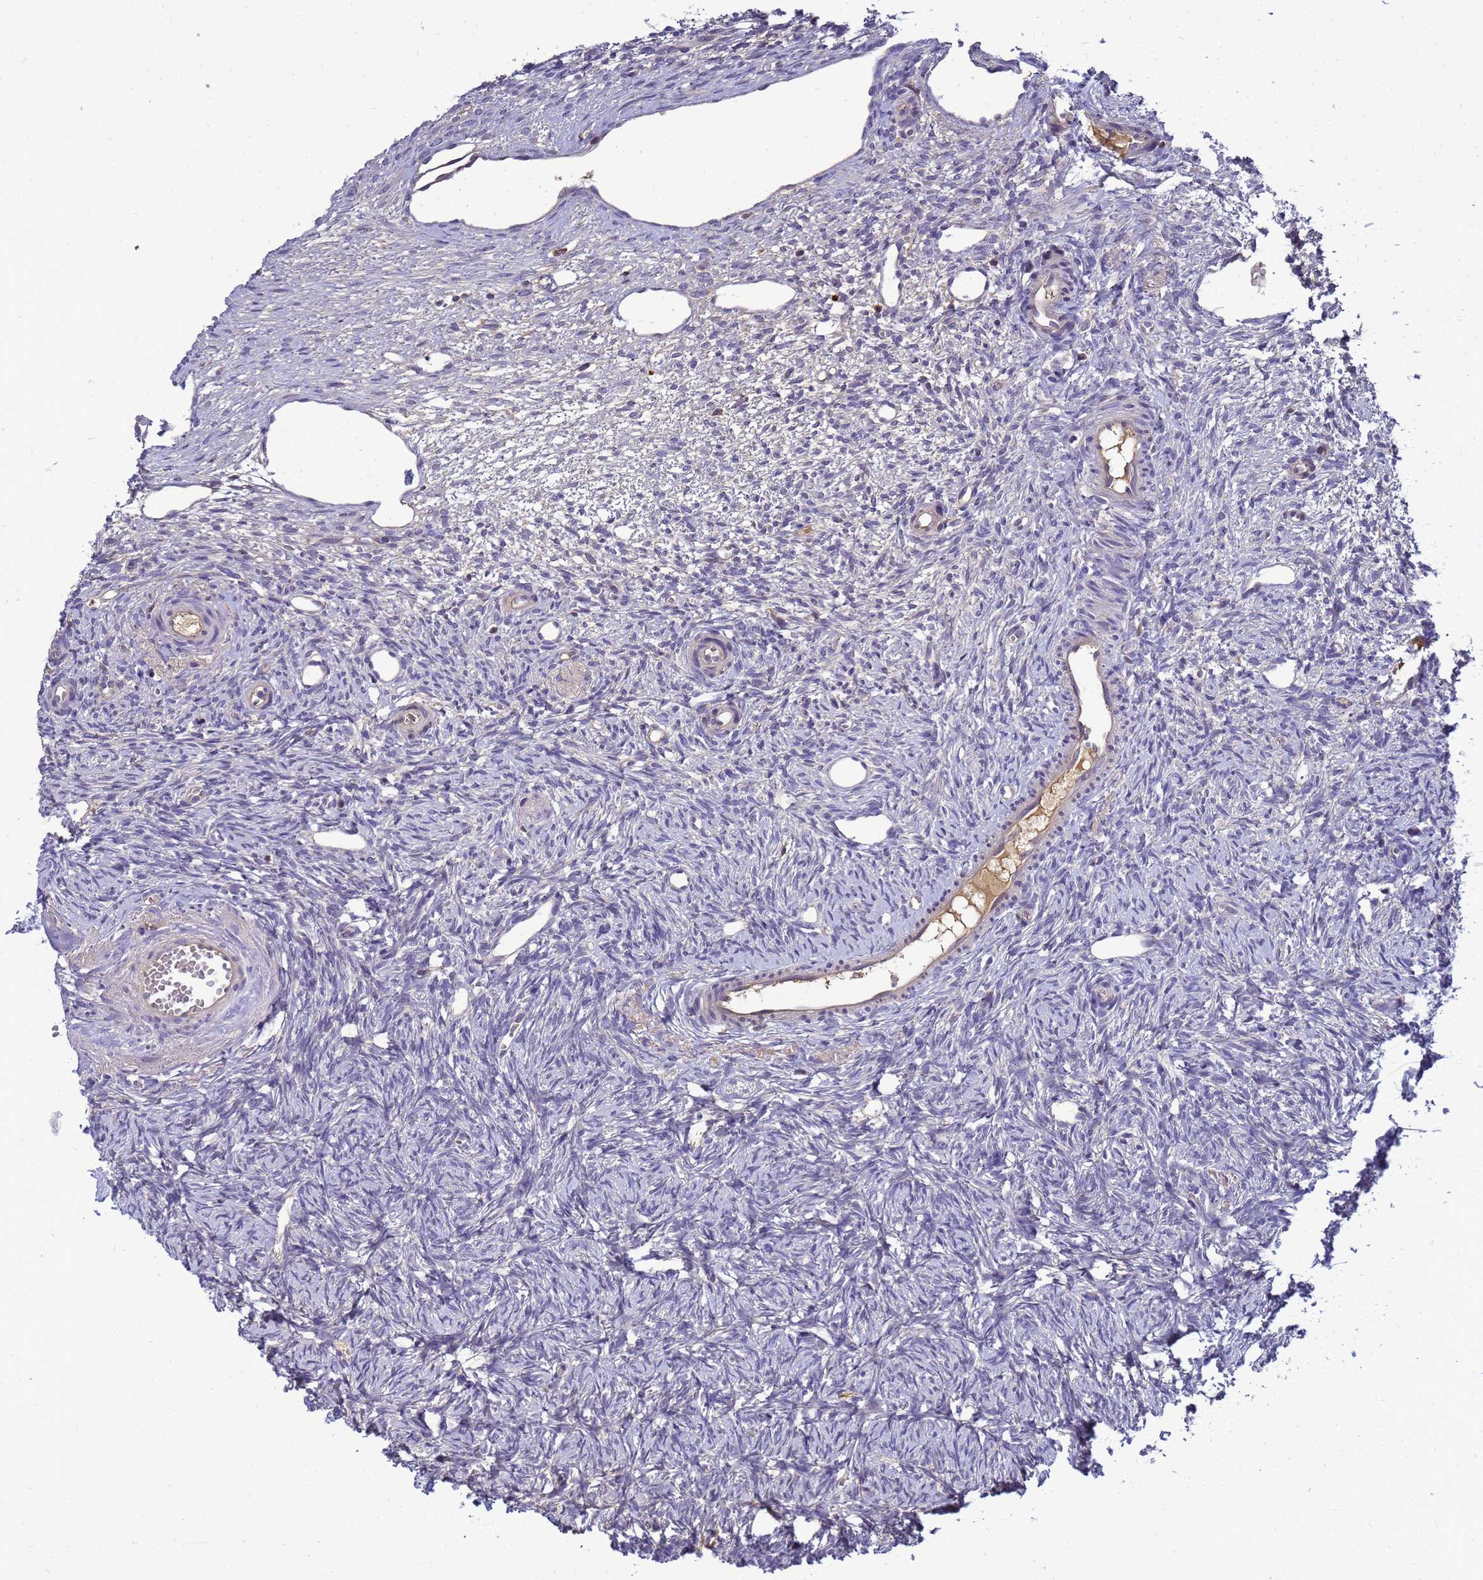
{"staining": {"intensity": "negative", "quantity": "none", "location": "none"}, "tissue": "ovary", "cell_type": "Ovarian stroma cells", "image_type": "normal", "snomed": [{"axis": "morphology", "description": "Normal tissue, NOS"}, {"axis": "topography", "description": "Ovary"}], "caption": "An image of ovary stained for a protein demonstrates no brown staining in ovarian stroma cells. Nuclei are stained in blue.", "gene": "TMEM74B", "patient": {"sex": "female", "age": 51}}